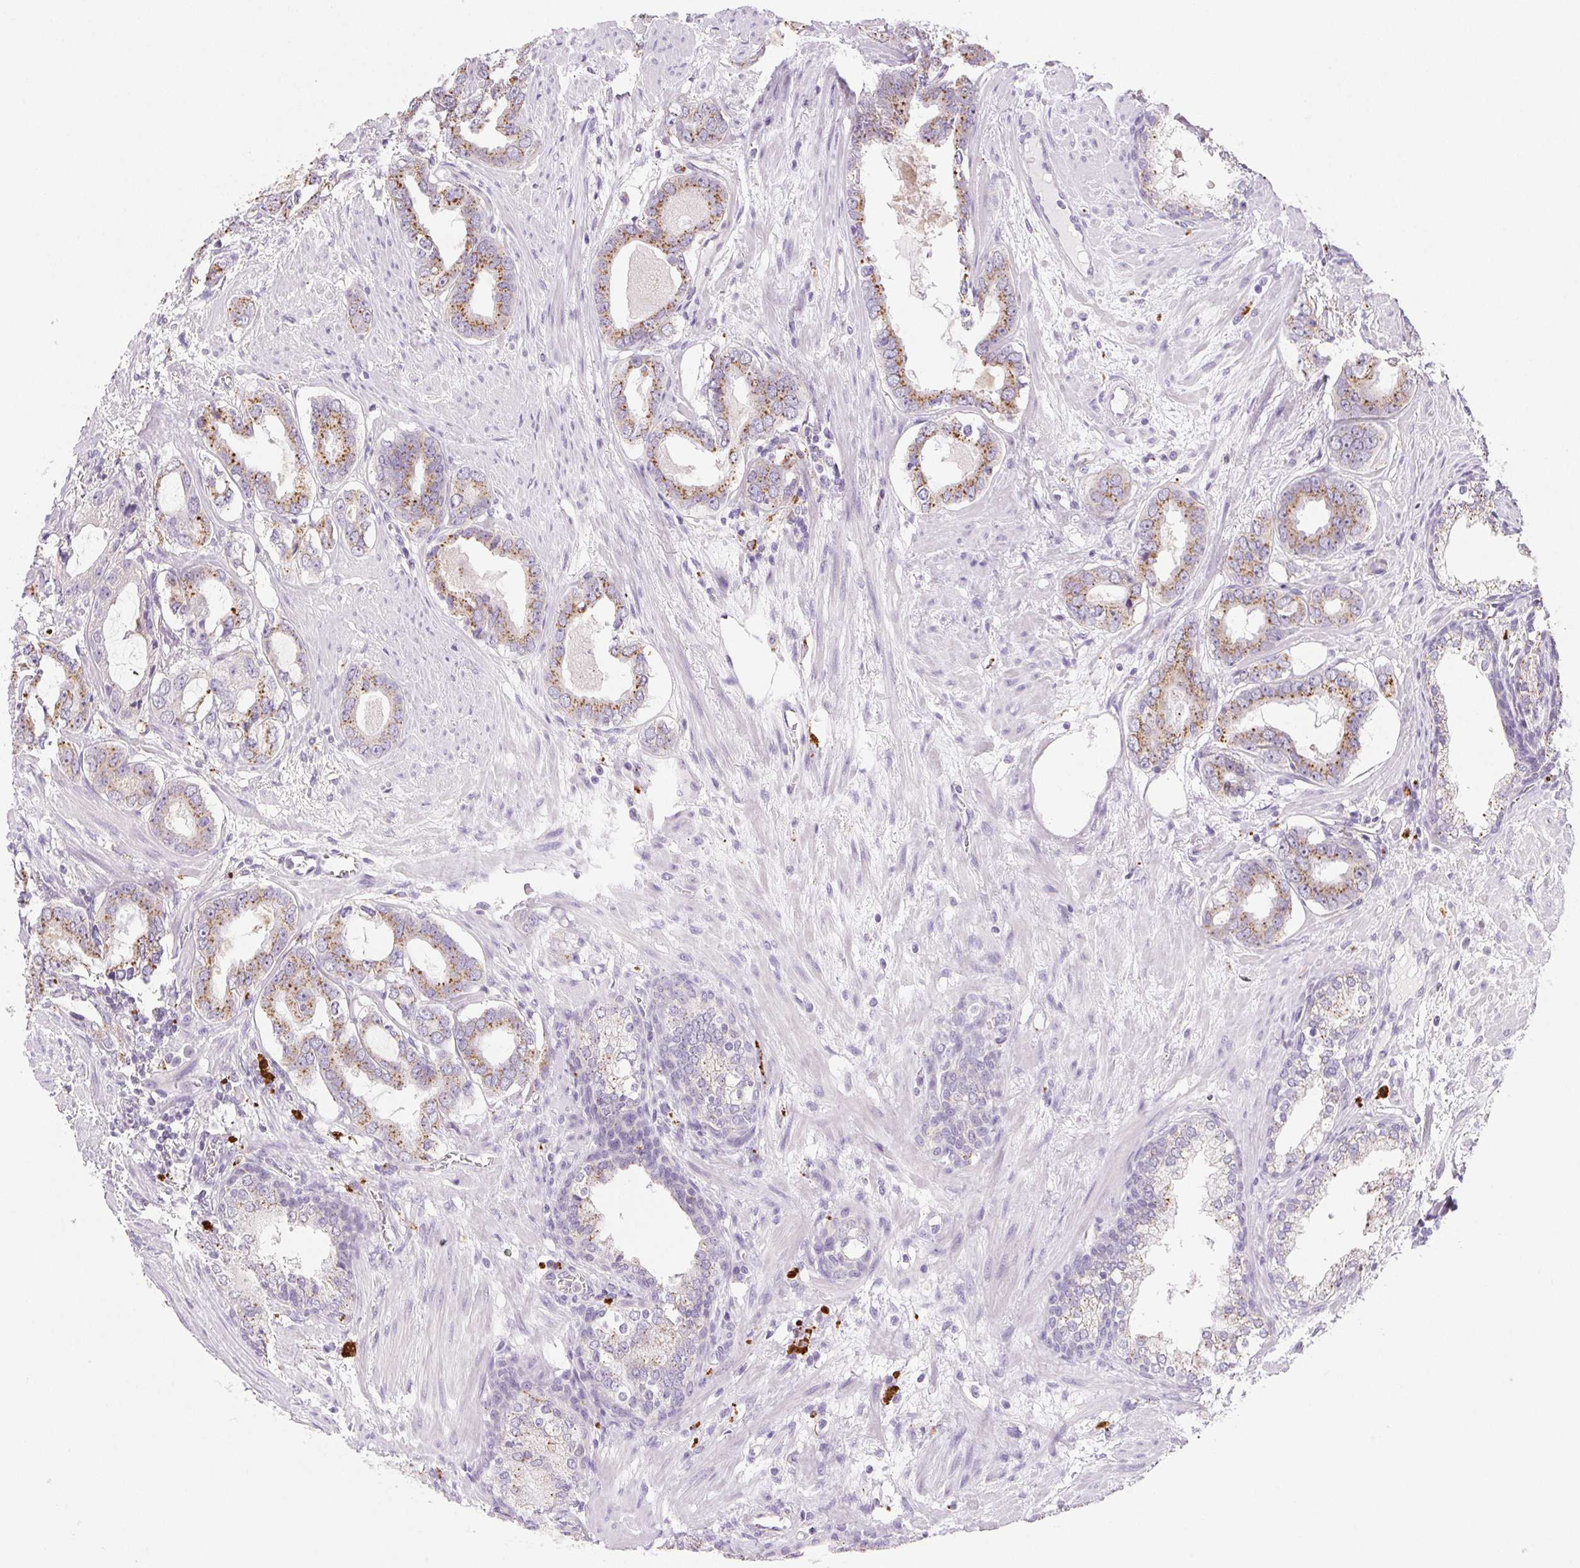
{"staining": {"intensity": "moderate", "quantity": "25%-75%", "location": "cytoplasmic/membranous"}, "tissue": "prostate cancer", "cell_type": "Tumor cells", "image_type": "cancer", "snomed": [{"axis": "morphology", "description": "Adenocarcinoma, High grade"}, {"axis": "topography", "description": "Prostate"}], "caption": "Approximately 25%-75% of tumor cells in prostate high-grade adenocarcinoma demonstrate moderate cytoplasmic/membranous protein staining as visualized by brown immunohistochemical staining.", "gene": "LIPA", "patient": {"sex": "male", "age": 75}}